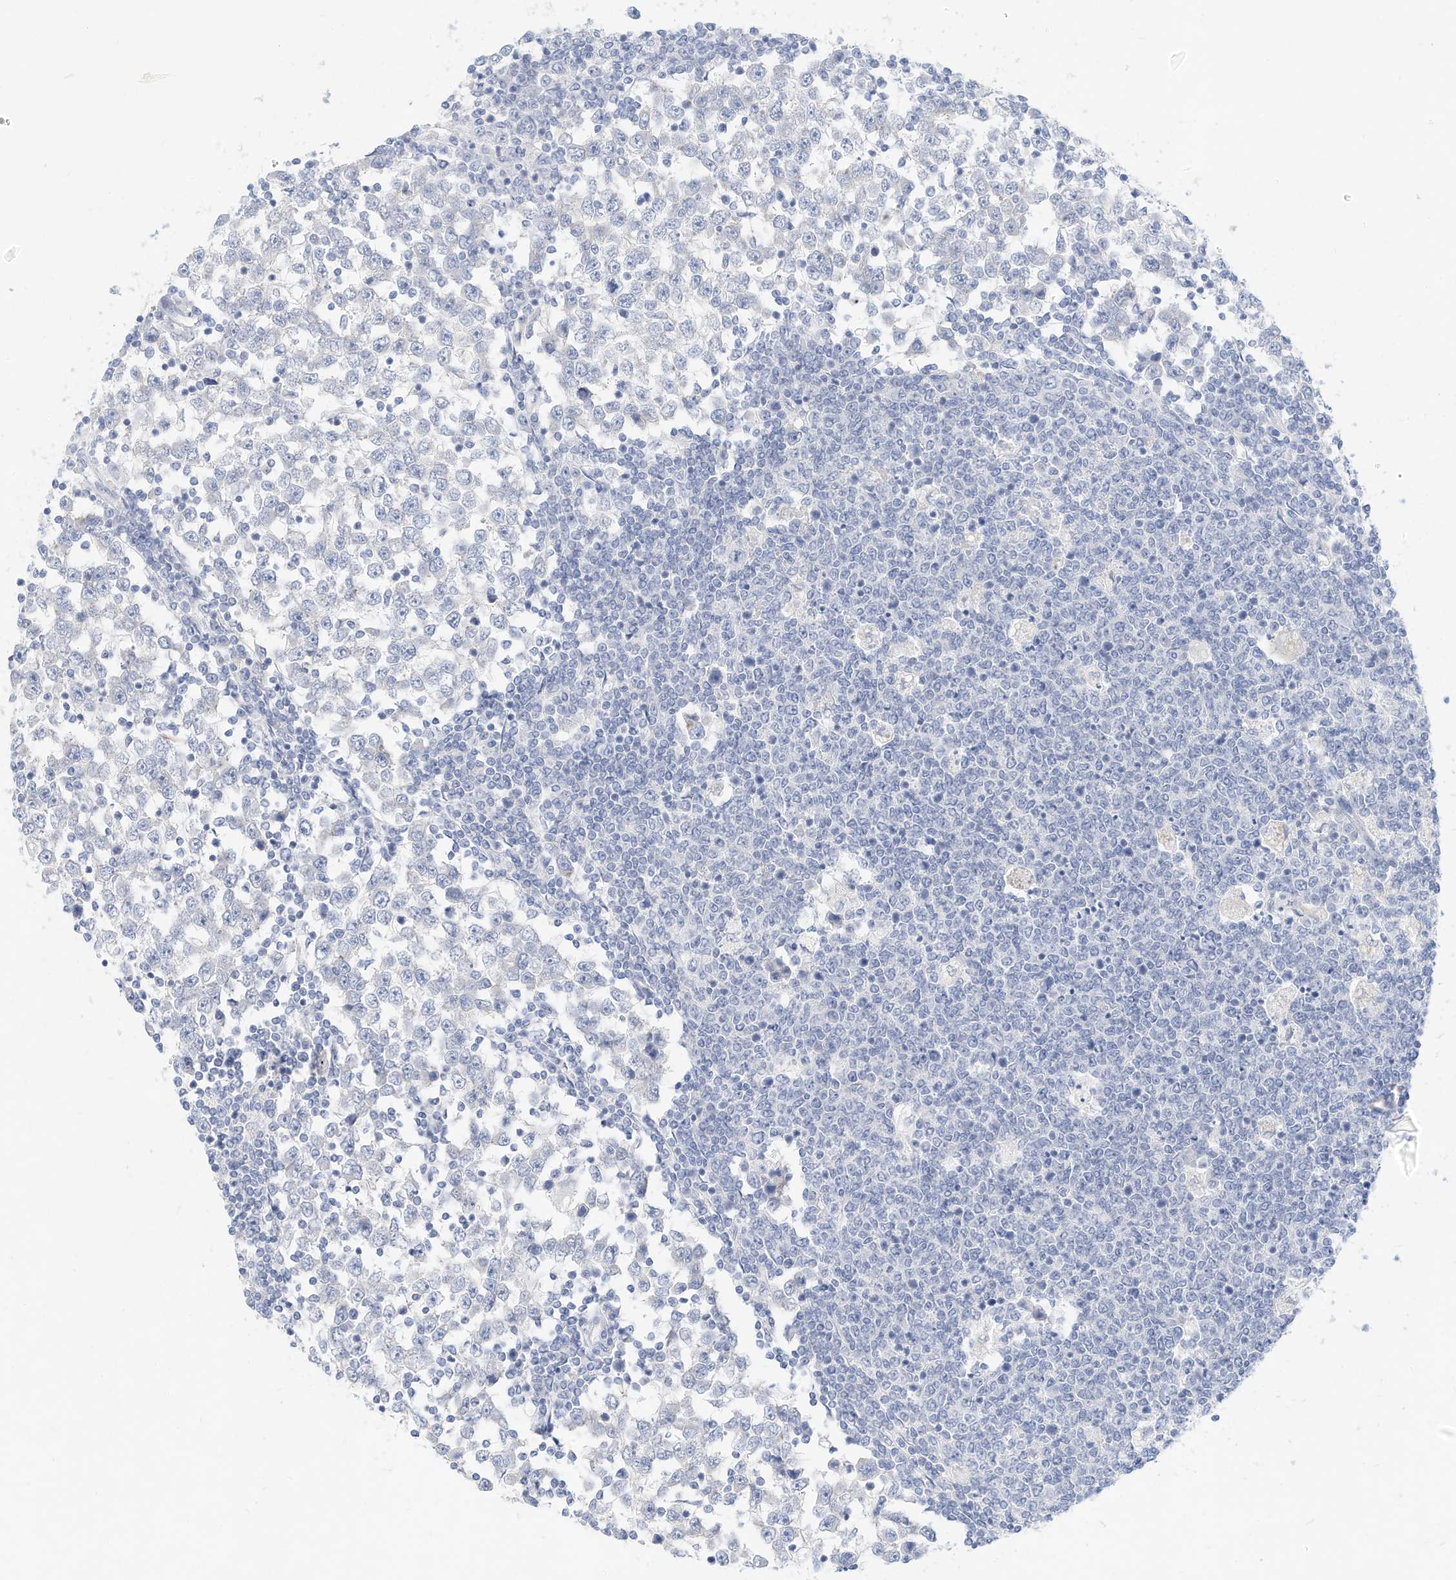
{"staining": {"intensity": "negative", "quantity": "none", "location": "none"}, "tissue": "testis cancer", "cell_type": "Tumor cells", "image_type": "cancer", "snomed": [{"axis": "morphology", "description": "Seminoma, NOS"}, {"axis": "topography", "description": "Testis"}], "caption": "IHC histopathology image of neoplastic tissue: testis cancer (seminoma) stained with DAB shows no significant protein staining in tumor cells.", "gene": "SPOCD1", "patient": {"sex": "male", "age": 65}}